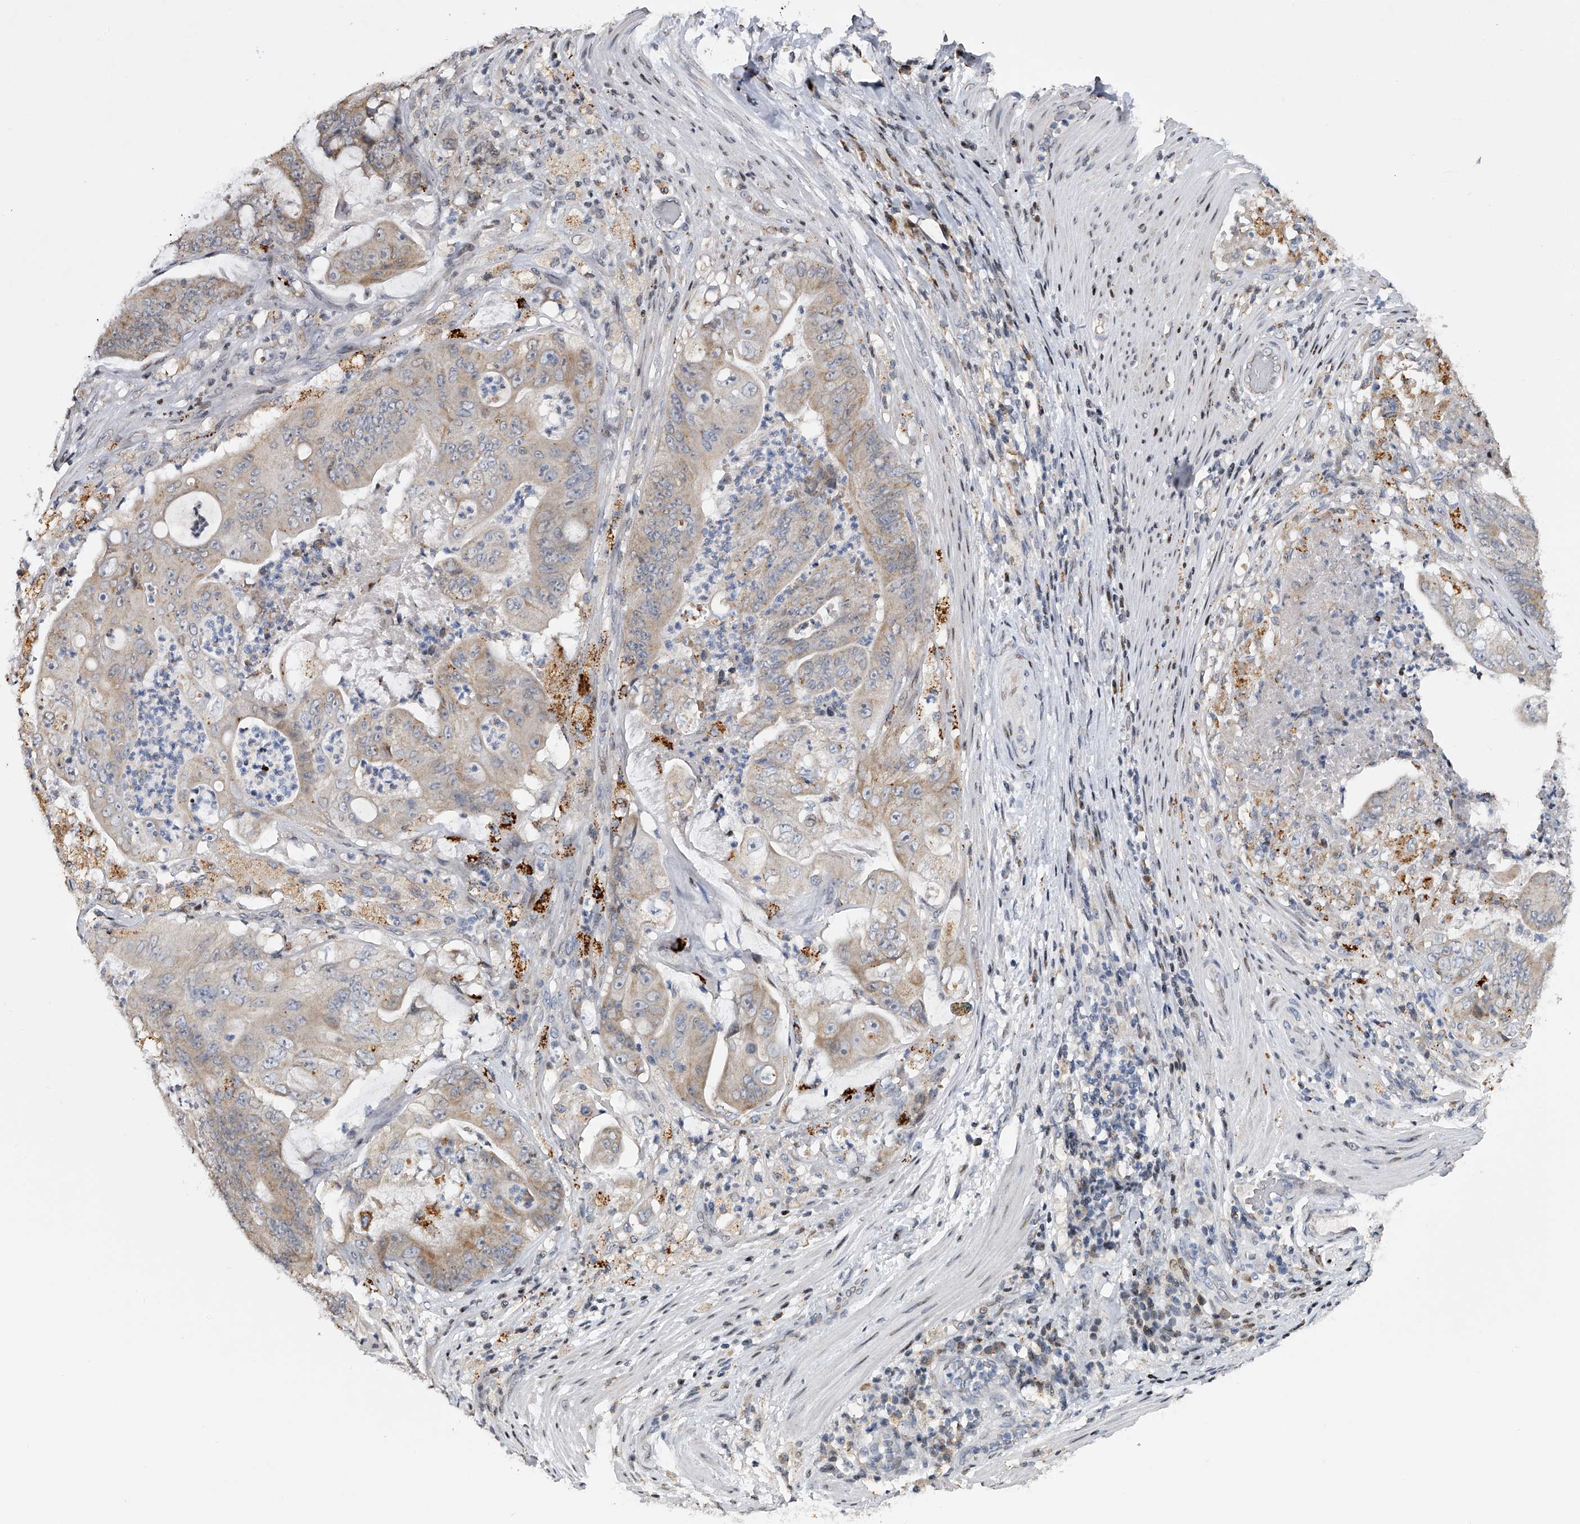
{"staining": {"intensity": "weak", "quantity": "<25%", "location": "cytoplasmic/membranous"}, "tissue": "stomach cancer", "cell_type": "Tumor cells", "image_type": "cancer", "snomed": [{"axis": "morphology", "description": "Adenocarcinoma, NOS"}, {"axis": "topography", "description": "Stomach"}], "caption": "This histopathology image is of stomach cancer (adenocarcinoma) stained with immunohistochemistry to label a protein in brown with the nuclei are counter-stained blue. There is no positivity in tumor cells.", "gene": "RWDD2A", "patient": {"sex": "female", "age": 73}}